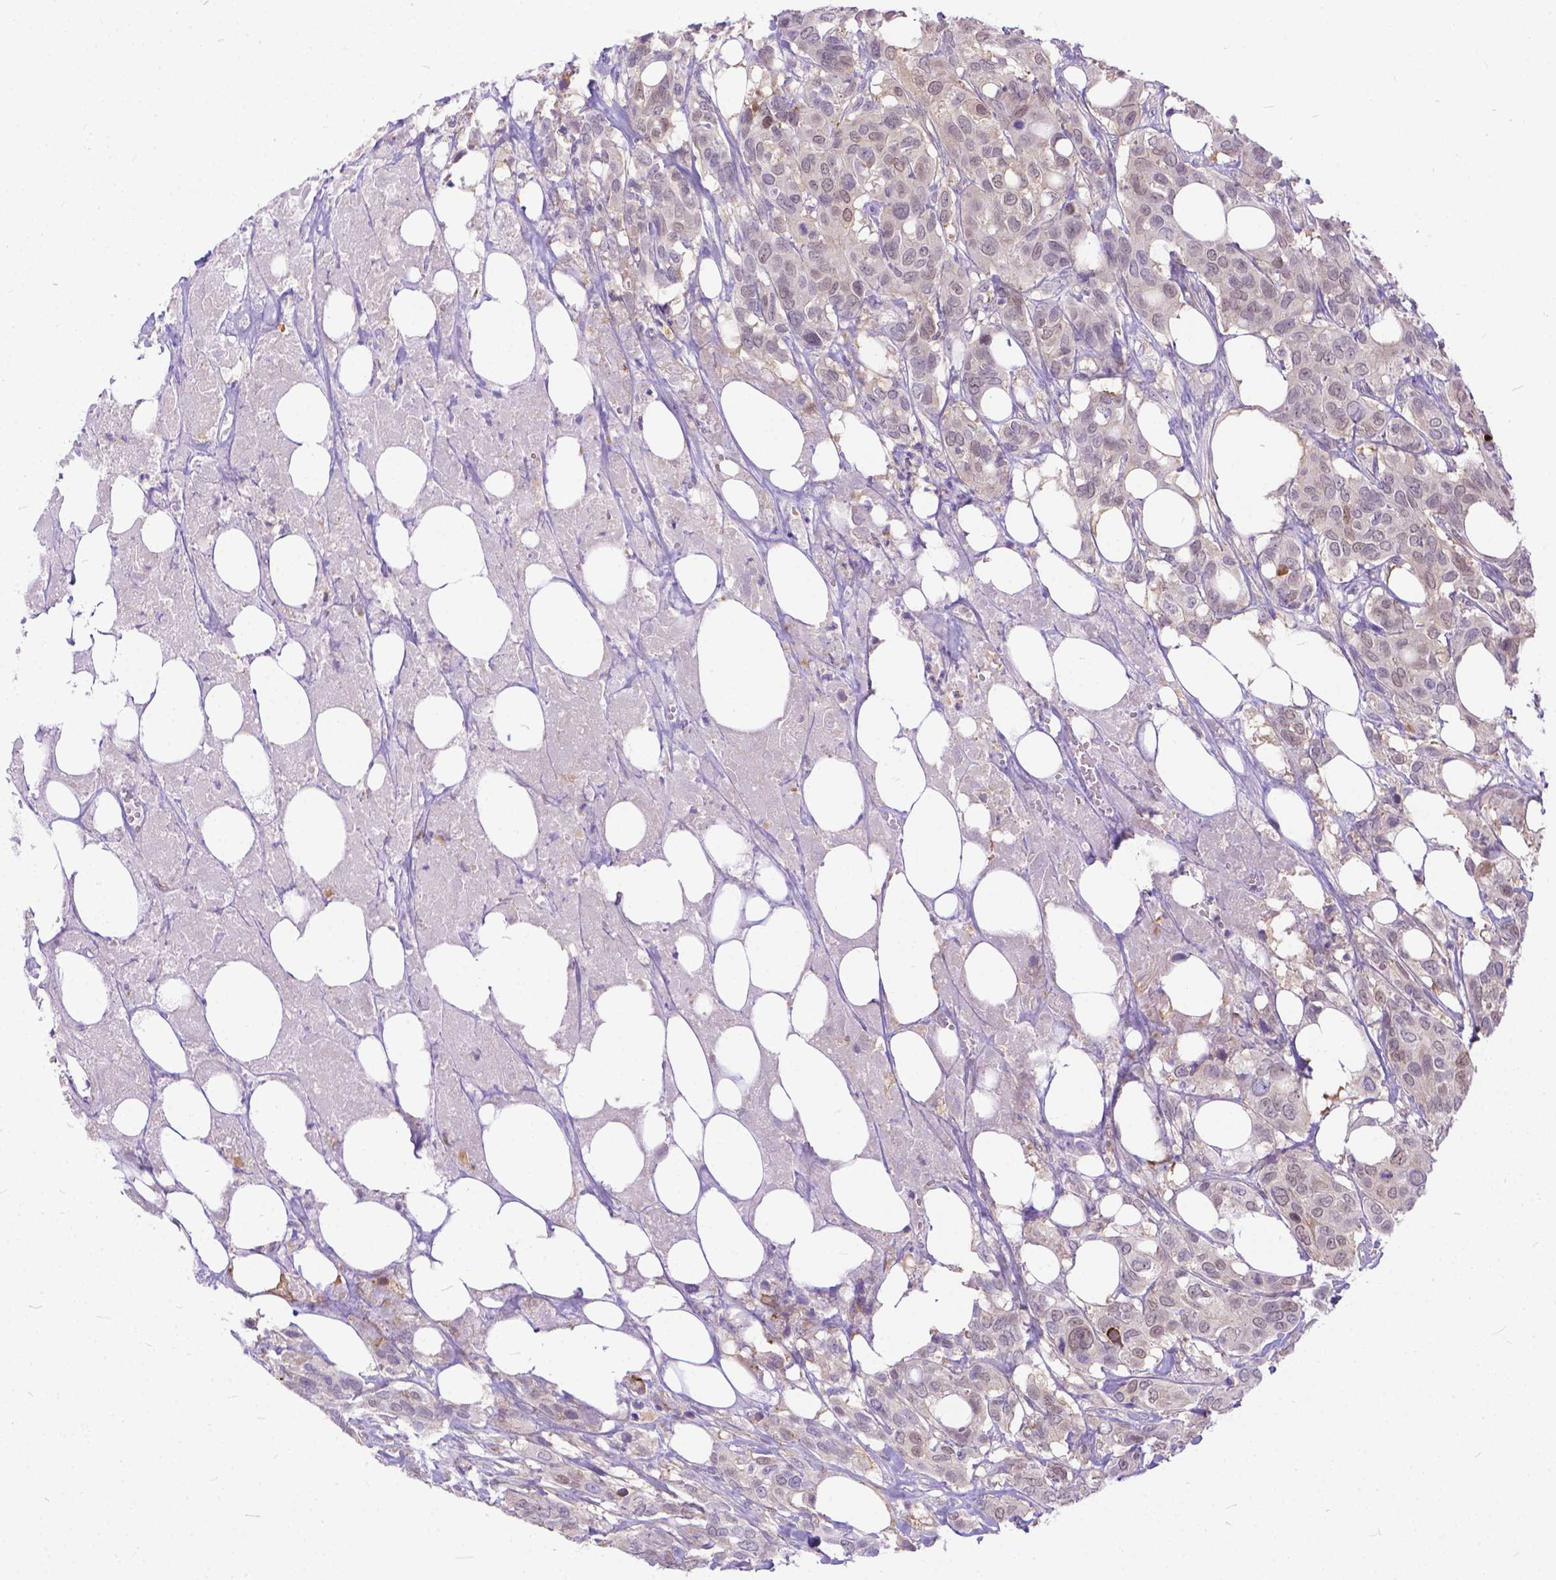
{"staining": {"intensity": "weak", "quantity": "25%-75%", "location": "cytoplasmic/membranous,nuclear"}, "tissue": "urothelial cancer", "cell_type": "Tumor cells", "image_type": "cancer", "snomed": [{"axis": "morphology", "description": "Urothelial carcinoma, NOS"}, {"axis": "morphology", "description": "Urothelial carcinoma, High grade"}, {"axis": "topography", "description": "Urinary bladder"}], "caption": "Approximately 25%-75% of tumor cells in human transitional cell carcinoma exhibit weak cytoplasmic/membranous and nuclear protein staining as visualized by brown immunohistochemical staining.", "gene": "TMEM169", "patient": {"sex": "male", "age": 63}}